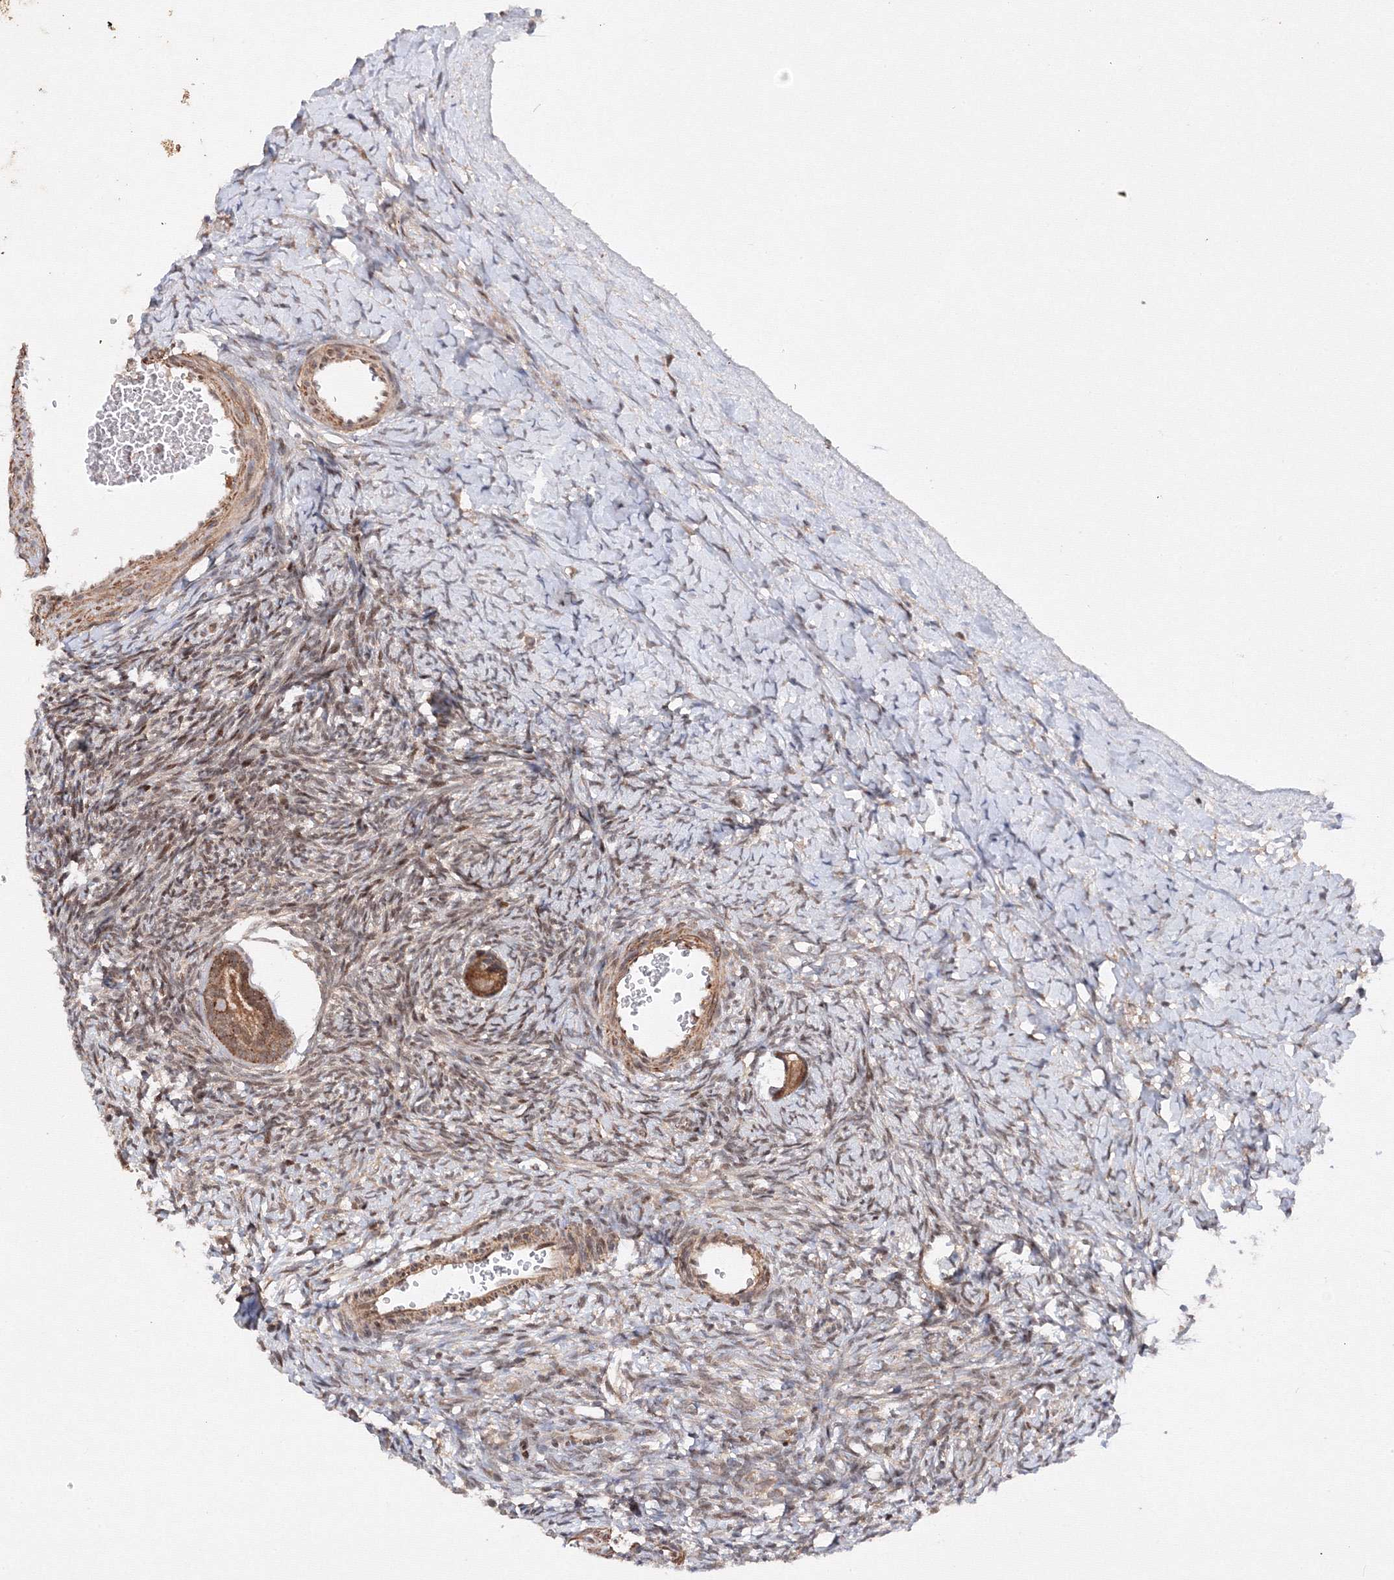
{"staining": {"intensity": "moderate", "quantity": ">75%", "location": "cytoplasmic/membranous"}, "tissue": "ovary", "cell_type": "Follicle cells", "image_type": "normal", "snomed": [{"axis": "morphology", "description": "Normal tissue, NOS"}, {"axis": "morphology", "description": "Developmental malformation"}, {"axis": "topography", "description": "Ovary"}], "caption": "Follicle cells demonstrate medium levels of moderate cytoplasmic/membranous expression in about >75% of cells in normal human ovary. (brown staining indicates protein expression, while blue staining denotes nuclei).", "gene": "DCTD", "patient": {"sex": "female", "age": 39}}